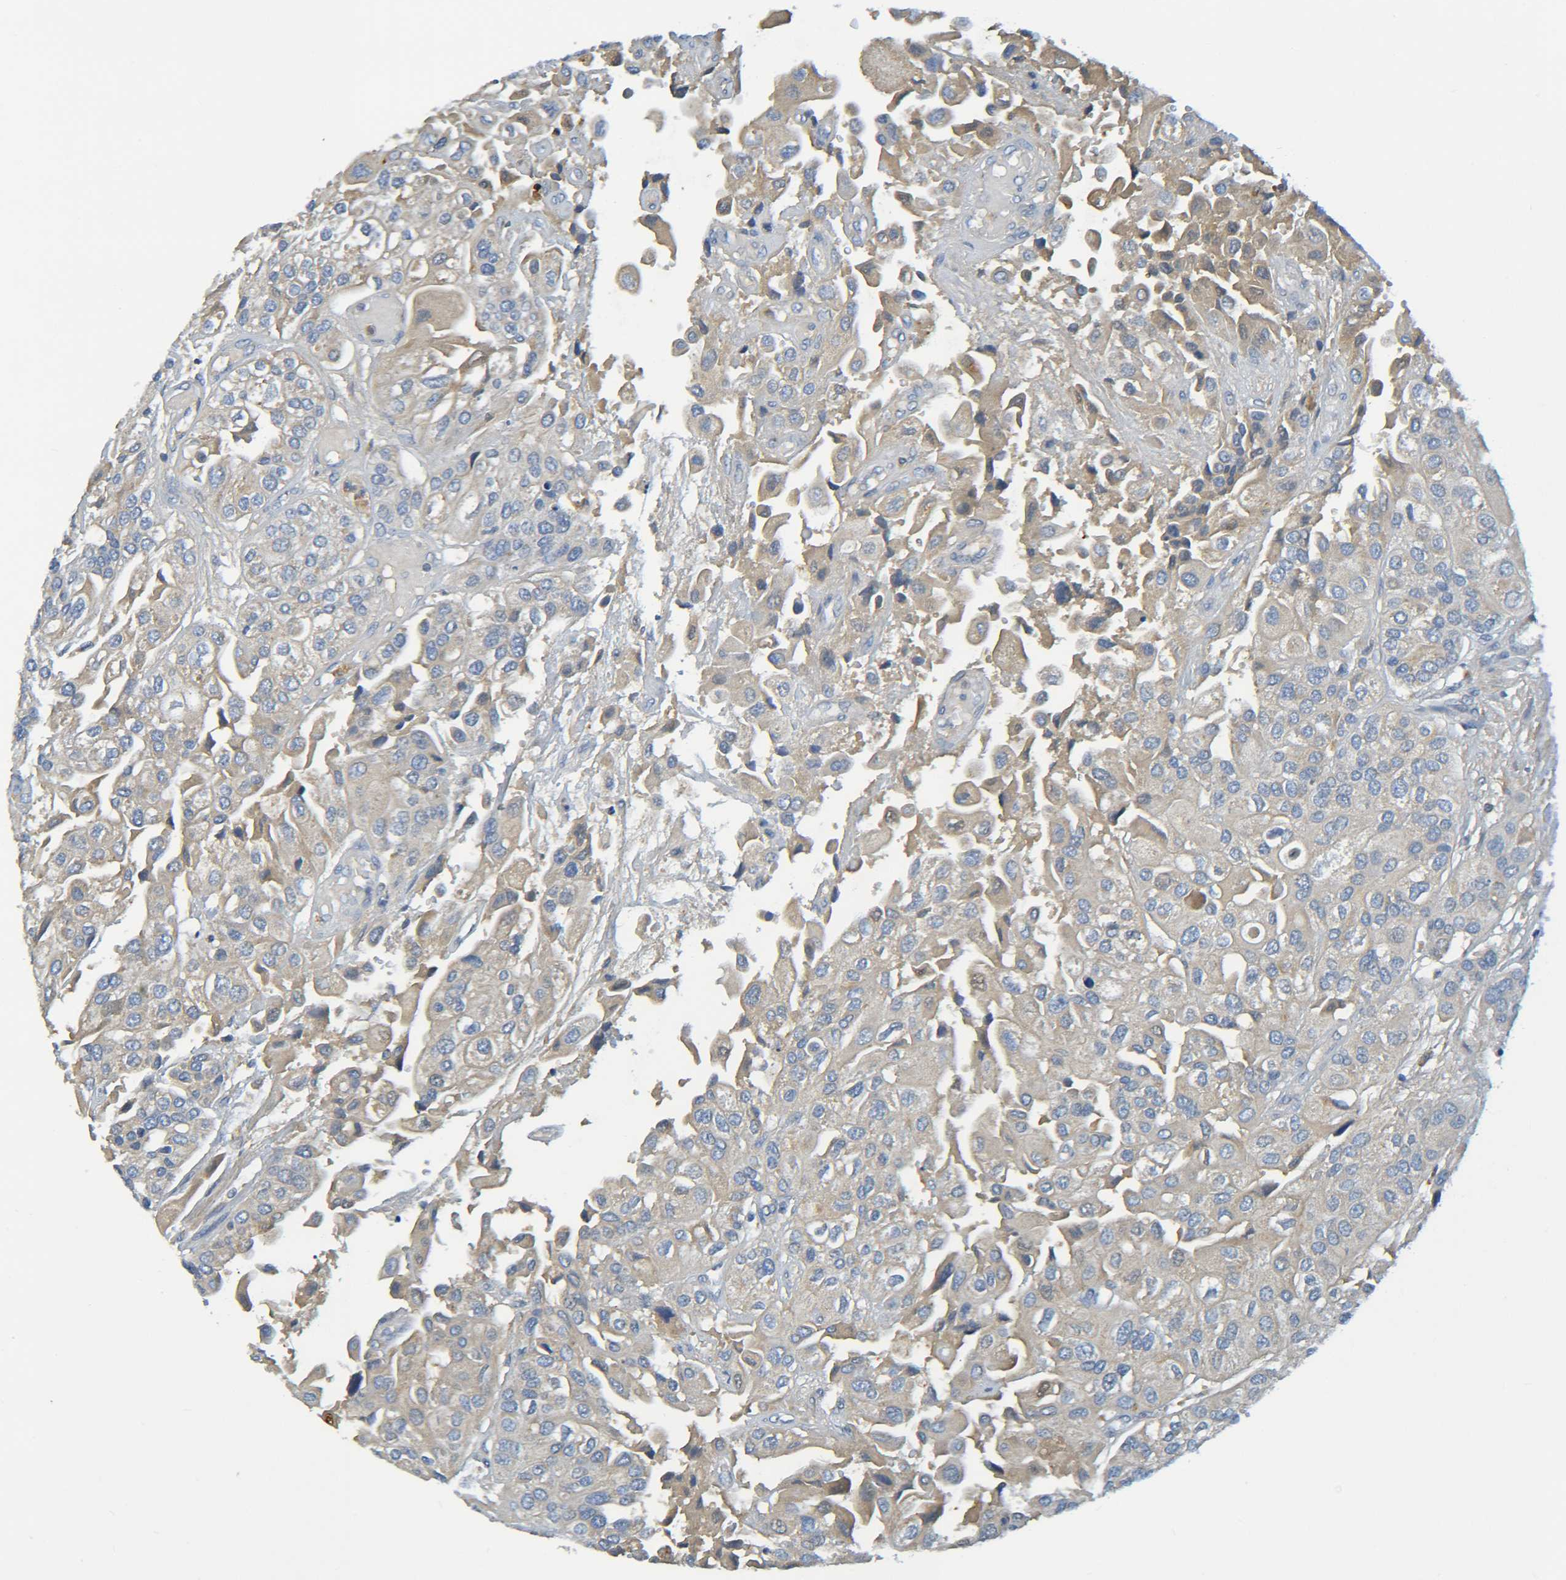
{"staining": {"intensity": "weak", "quantity": "25%-75%", "location": "cytoplasmic/membranous"}, "tissue": "urothelial cancer", "cell_type": "Tumor cells", "image_type": "cancer", "snomed": [{"axis": "morphology", "description": "Urothelial carcinoma, High grade"}, {"axis": "topography", "description": "Urinary bladder"}], "caption": "Protein expression analysis of high-grade urothelial carcinoma exhibits weak cytoplasmic/membranous expression in about 25%-75% of tumor cells.", "gene": "C1QA", "patient": {"sex": "female", "age": 64}}